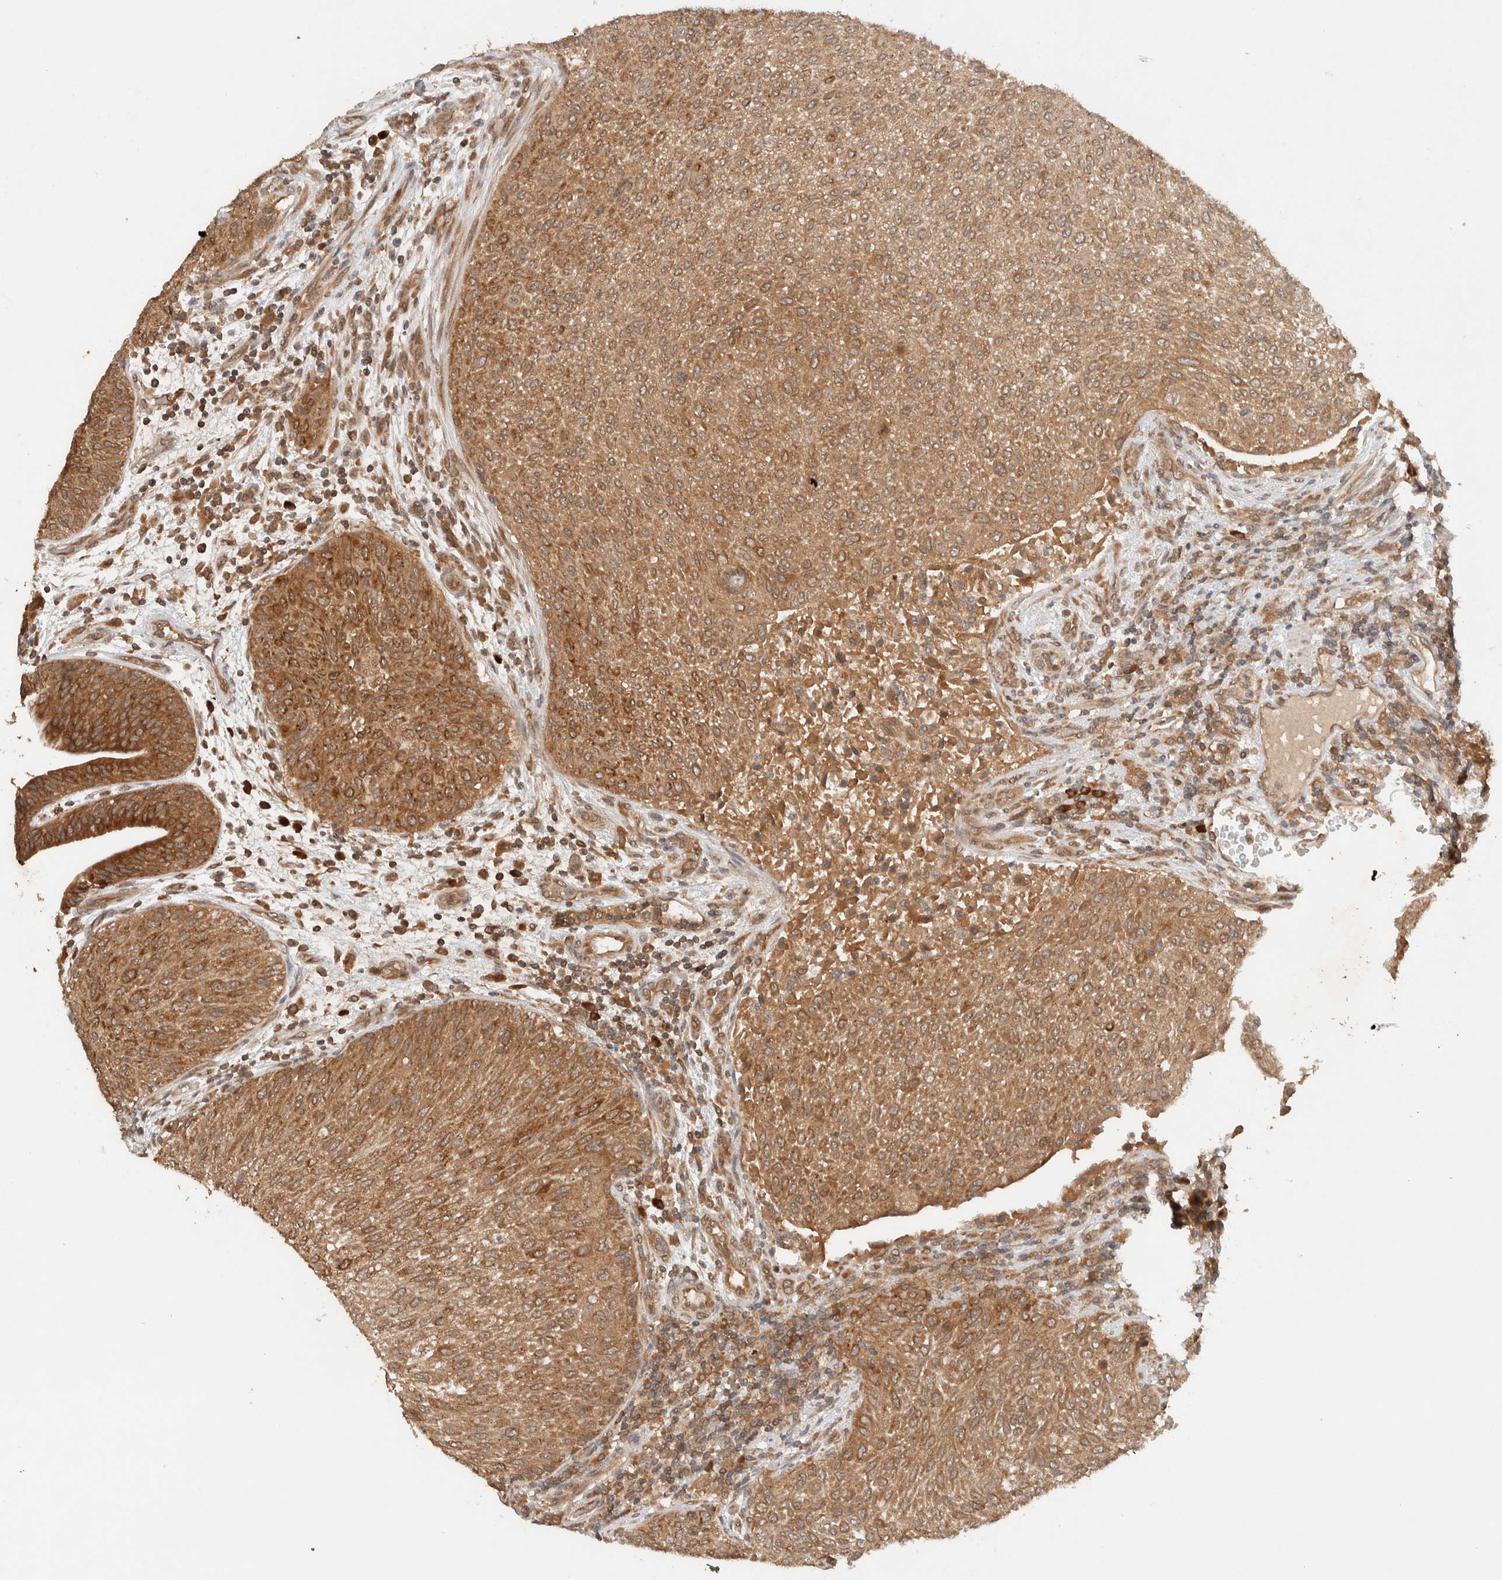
{"staining": {"intensity": "moderate", "quantity": ">75%", "location": "cytoplasmic/membranous"}, "tissue": "urothelial cancer", "cell_type": "Tumor cells", "image_type": "cancer", "snomed": [{"axis": "morphology", "description": "Urothelial carcinoma, Low grade"}, {"axis": "morphology", "description": "Urothelial carcinoma, High grade"}, {"axis": "topography", "description": "Urinary bladder"}], "caption": "The photomicrograph reveals immunohistochemical staining of urothelial carcinoma (high-grade). There is moderate cytoplasmic/membranous expression is present in about >75% of tumor cells.", "gene": "ARFGEF2", "patient": {"sex": "male", "age": 35}}